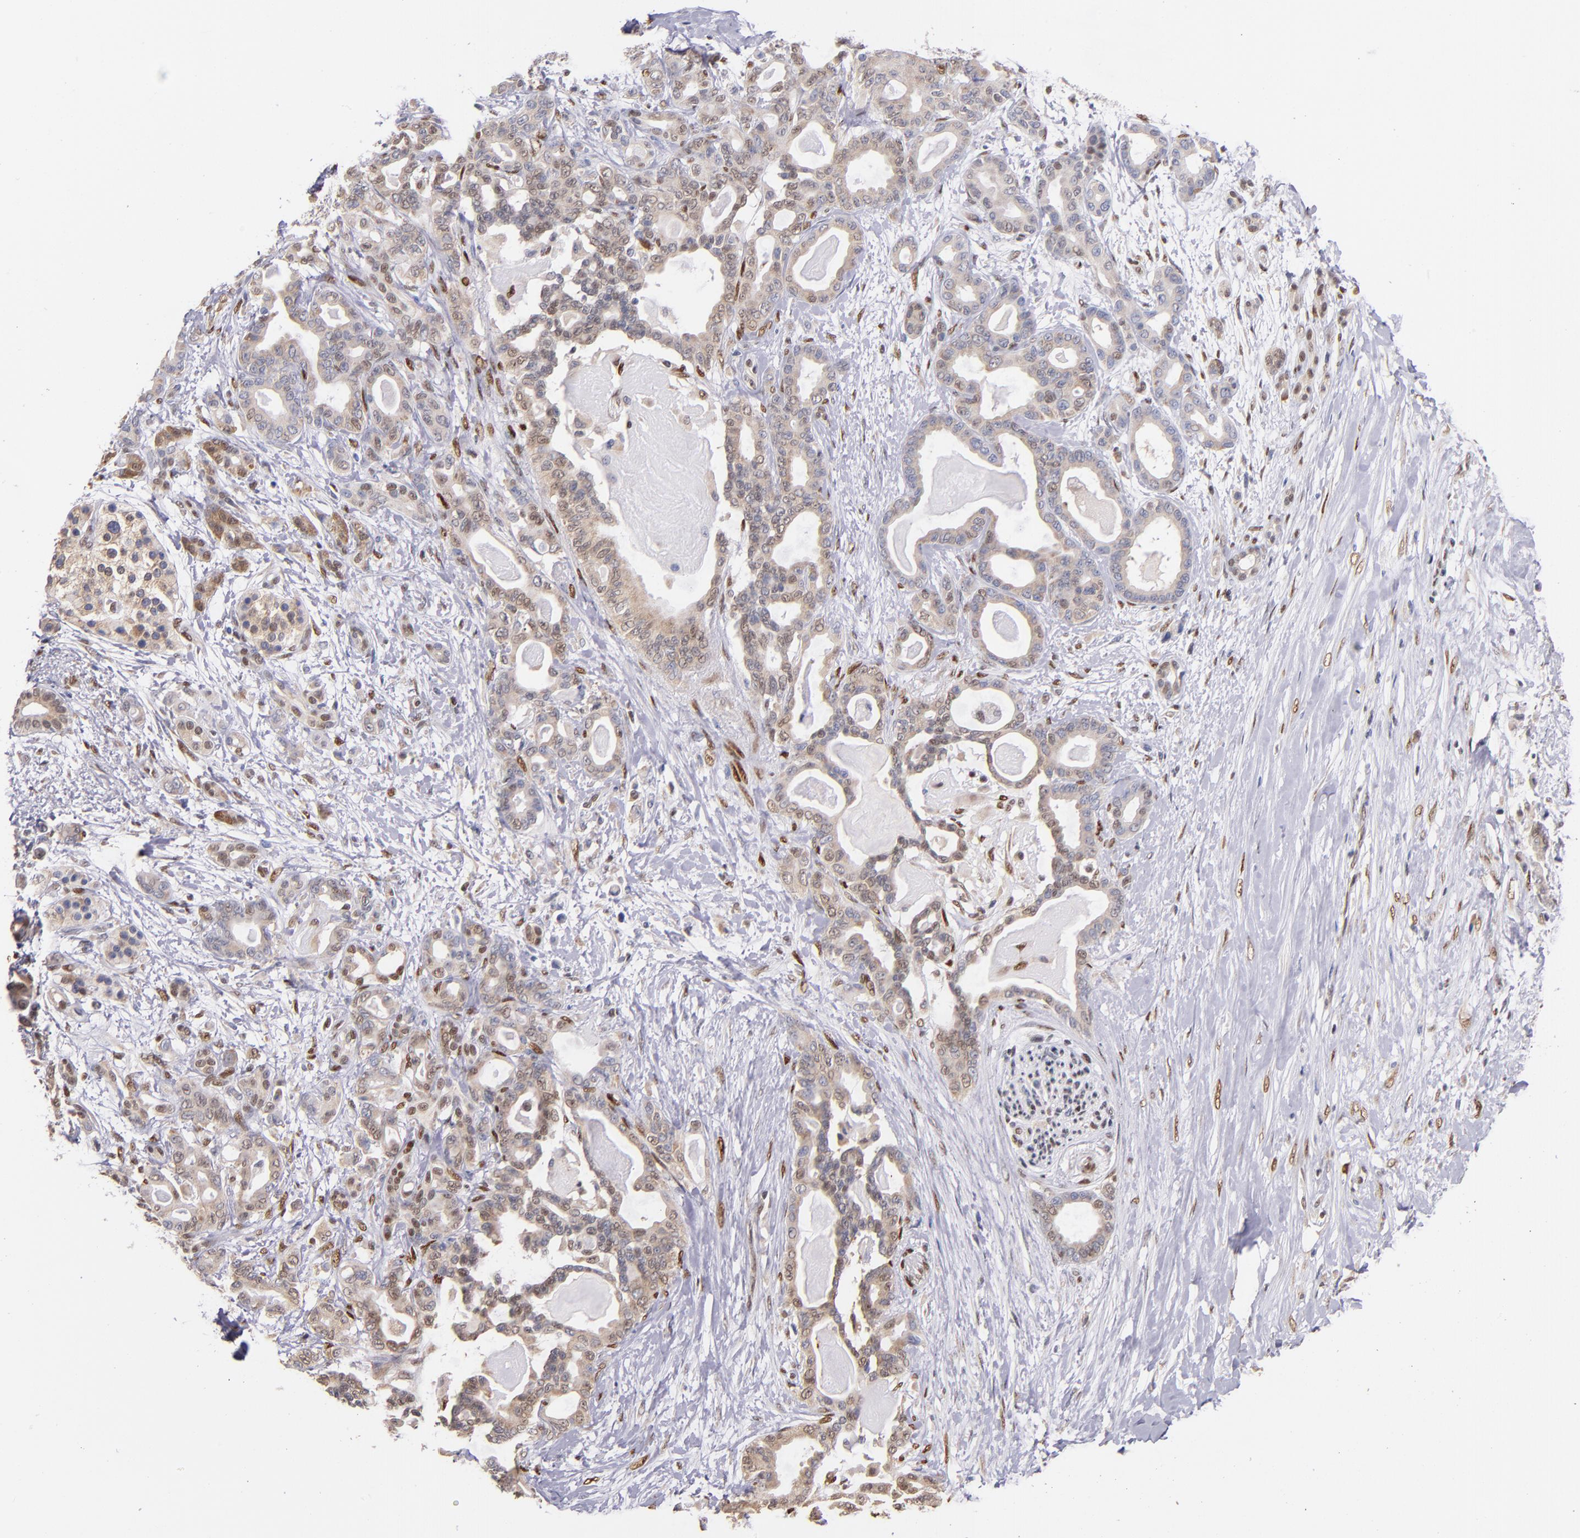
{"staining": {"intensity": "weak", "quantity": "25%-75%", "location": "cytoplasmic/membranous"}, "tissue": "pancreatic cancer", "cell_type": "Tumor cells", "image_type": "cancer", "snomed": [{"axis": "morphology", "description": "Adenocarcinoma, NOS"}, {"axis": "topography", "description": "Pancreas"}], "caption": "Immunohistochemistry of pancreatic cancer (adenocarcinoma) displays low levels of weak cytoplasmic/membranous positivity in approximately 25%-75% of tumor cells. (DAB (3,3'-diaminobenzidine) IHC, brown staining for protein, blue staining for nuclei).", "gene": "SRF", "patient": {"sex": "male", "age": 63}}